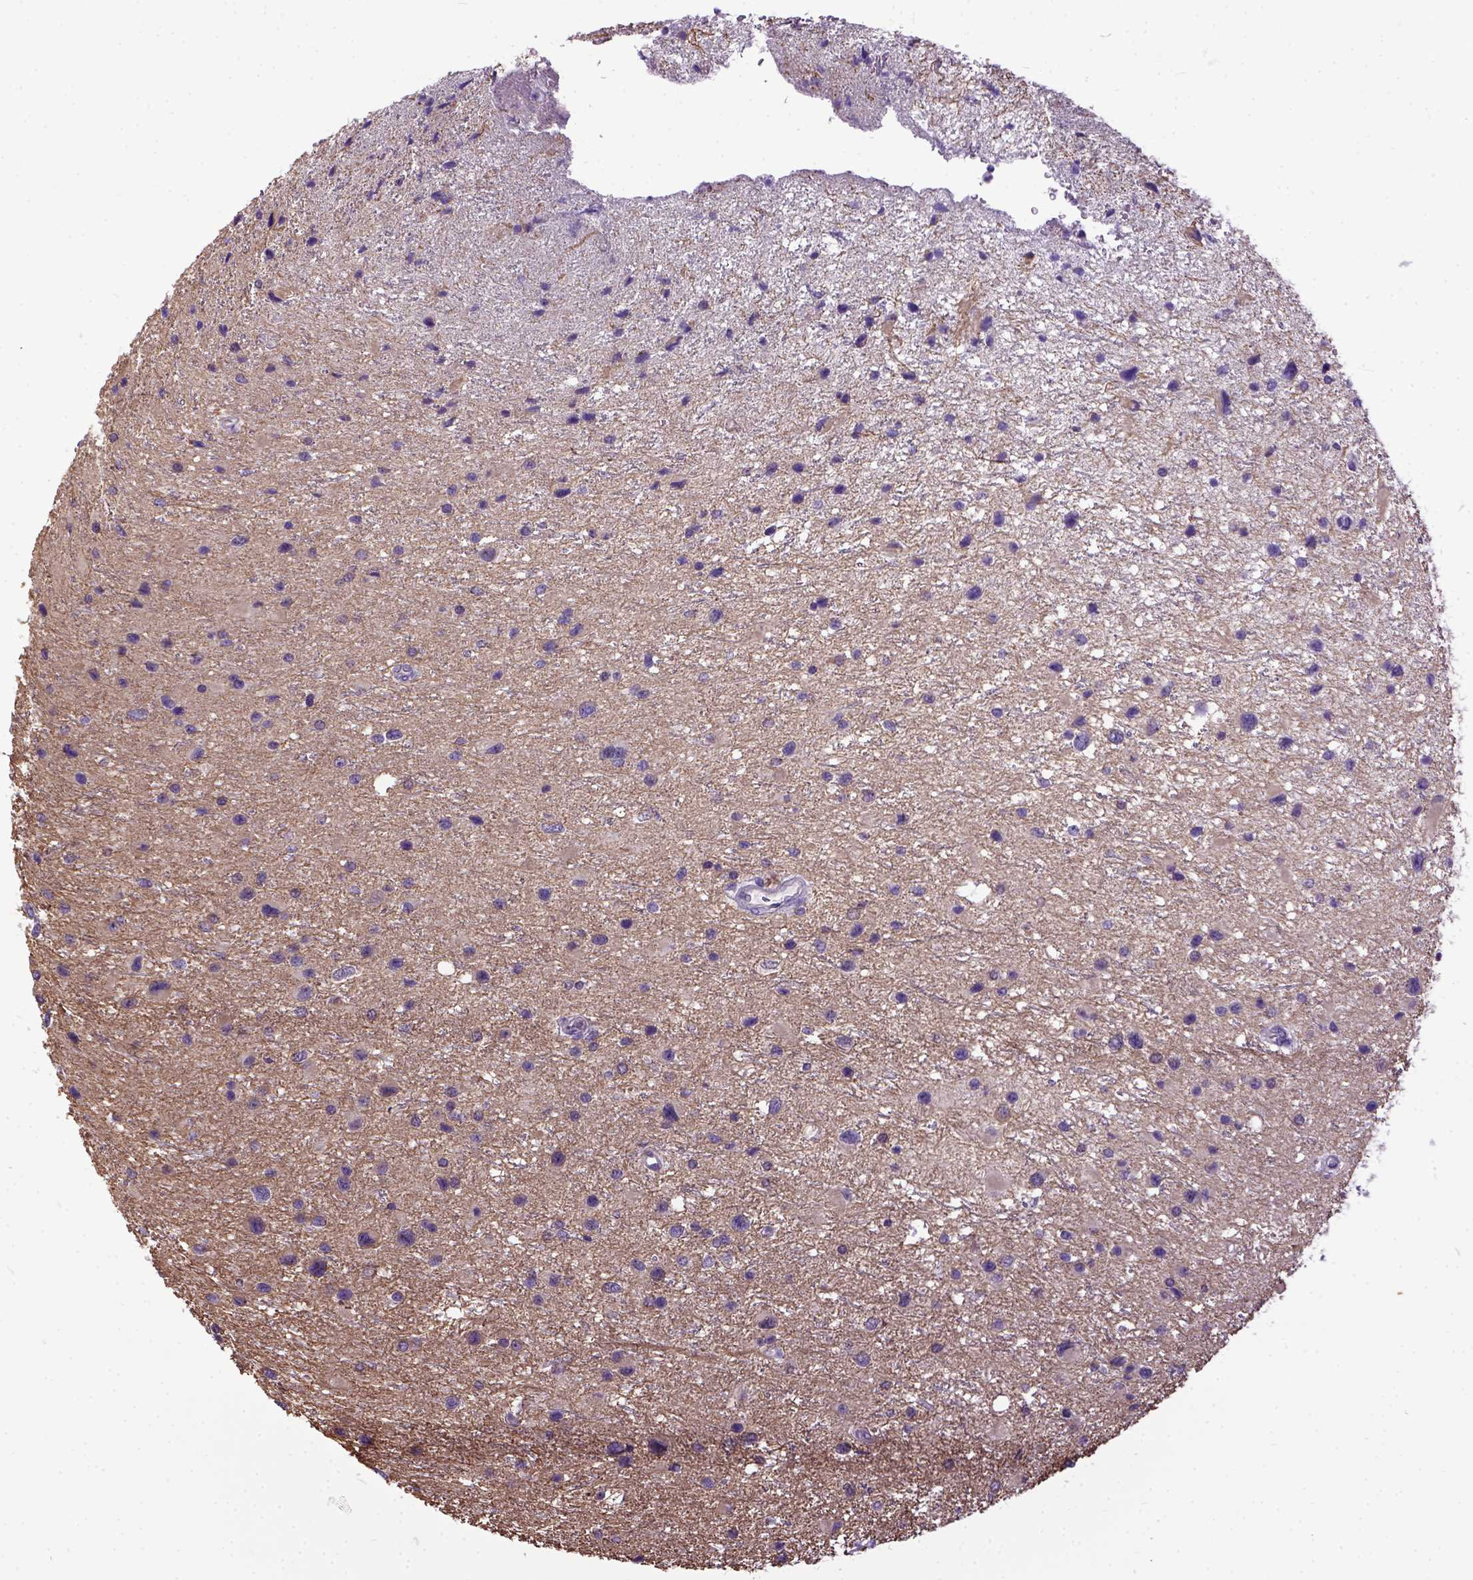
{"staining": {"intensity": "weak", "quantity": "25%-75%", "location": "cytoplasmic/membranous"}, "tissue": "glioma", "cell_type": "Tumor cells", "image_type": "cancer", "snomed": [{"axis": "morphology", "description": "Glioma, malignant, Low grade"}, {"axis": "topography", "description": "Brain"}], "caption": "Glioma was stained to show a protein in brown. There is low levels of weak cytoplasmic/membranous expression in about 25%-75% of tumor cells. Immunohistochemistry stains the protein in brown and the nuclei are stained blue.", "gene": "NEK5", "patient": {"sex": "female", "age": 32}}